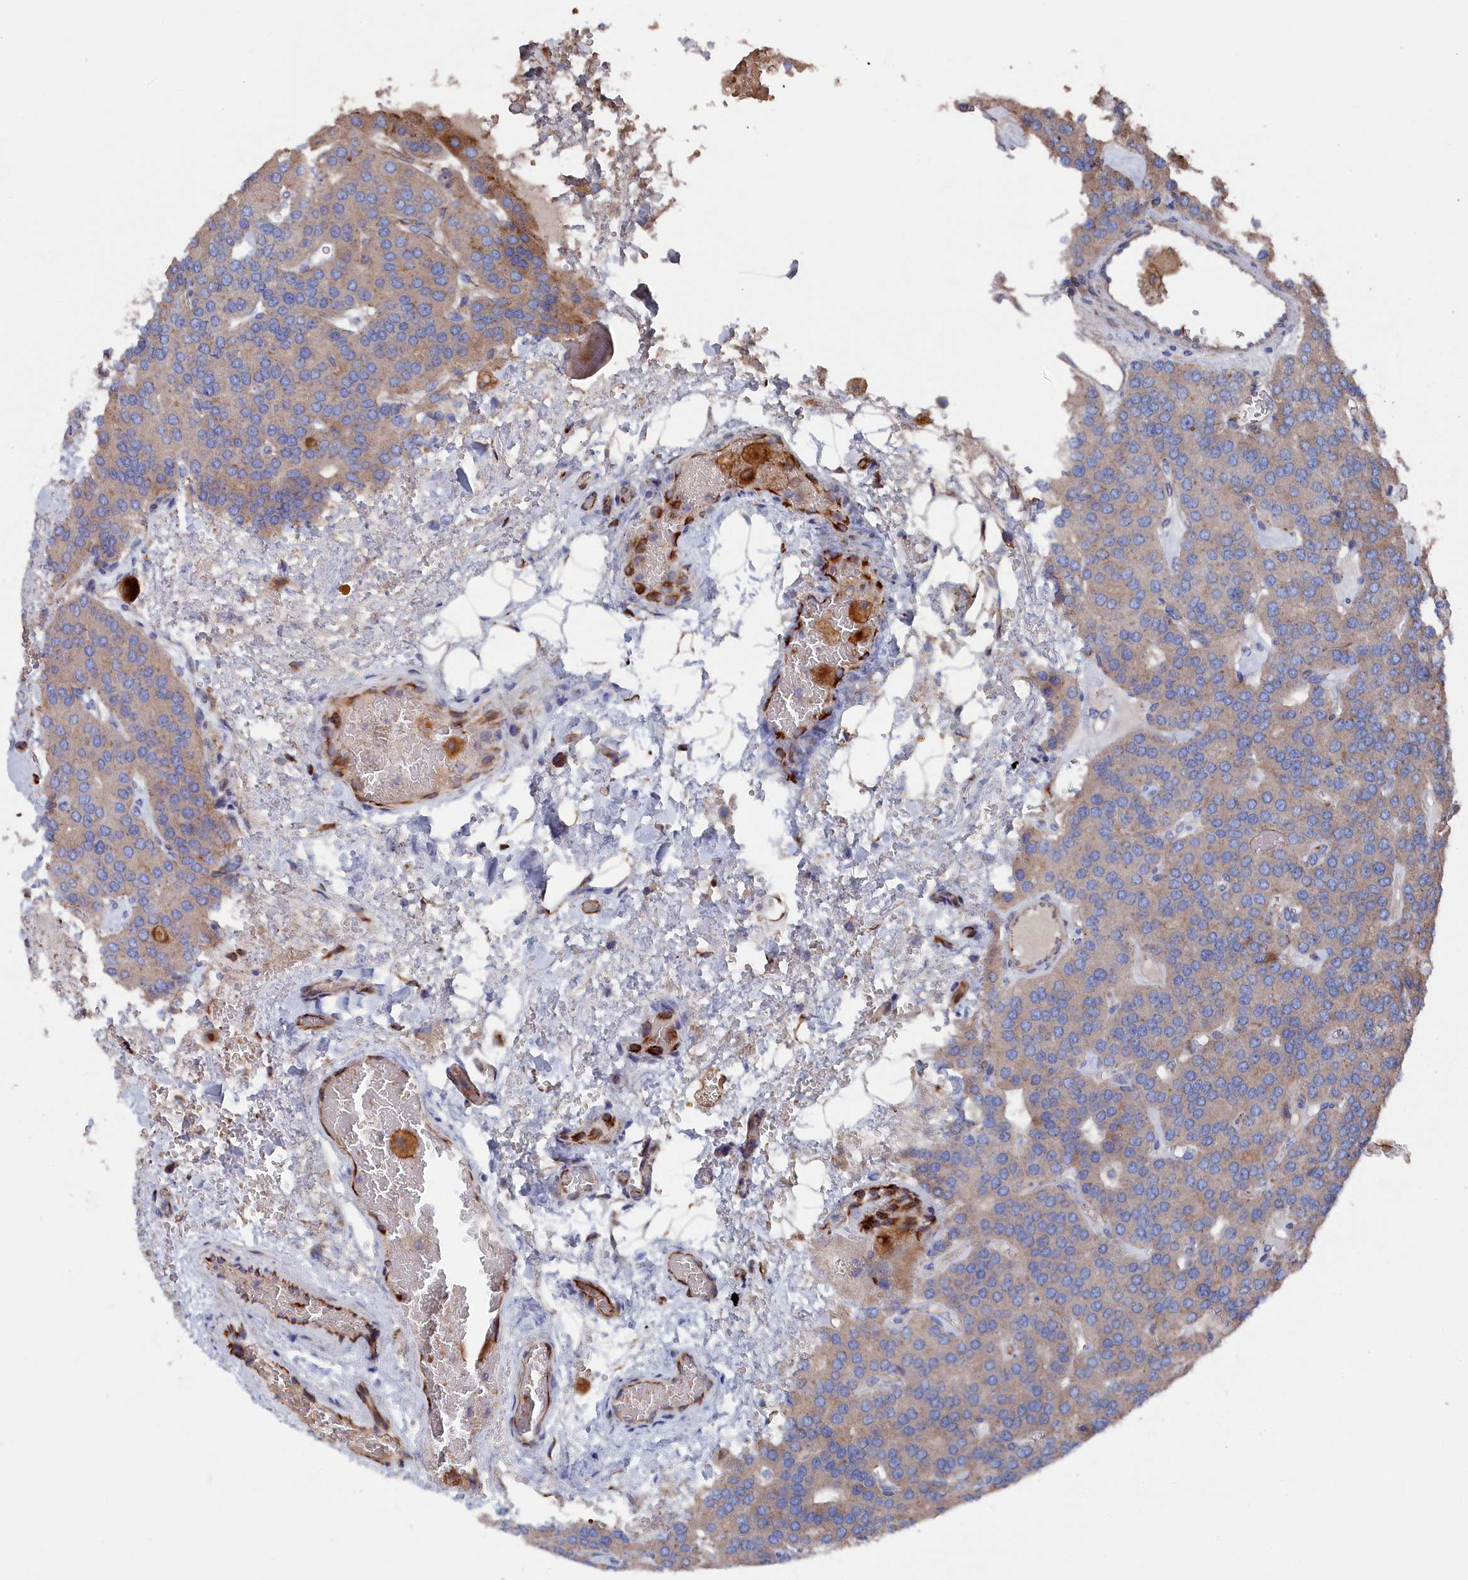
{"staining": {"intensity": "weak", "quantity": "<25%", "location": "cytoplasmic/membranous"}, "tissue": "parathyroid gland", "cell_type": "Glandular cells", "image_type": "normal", "snomed": [{"axis": "morphology", "description": "Normal tissue, NOS"}, {"axis": "morphology", "description": "Adenoma, NOS"}, {"axis": "topography", "description": "Parathyroid gland"}], "caption": "Micrograph shows no protein staining in glandular cells of benign parathyroid gland. (Immunohistochemistry, brightfield microscopy, high magnification).", "gene": "SMG9", "patient": {"sex": "female", "age": 86}}